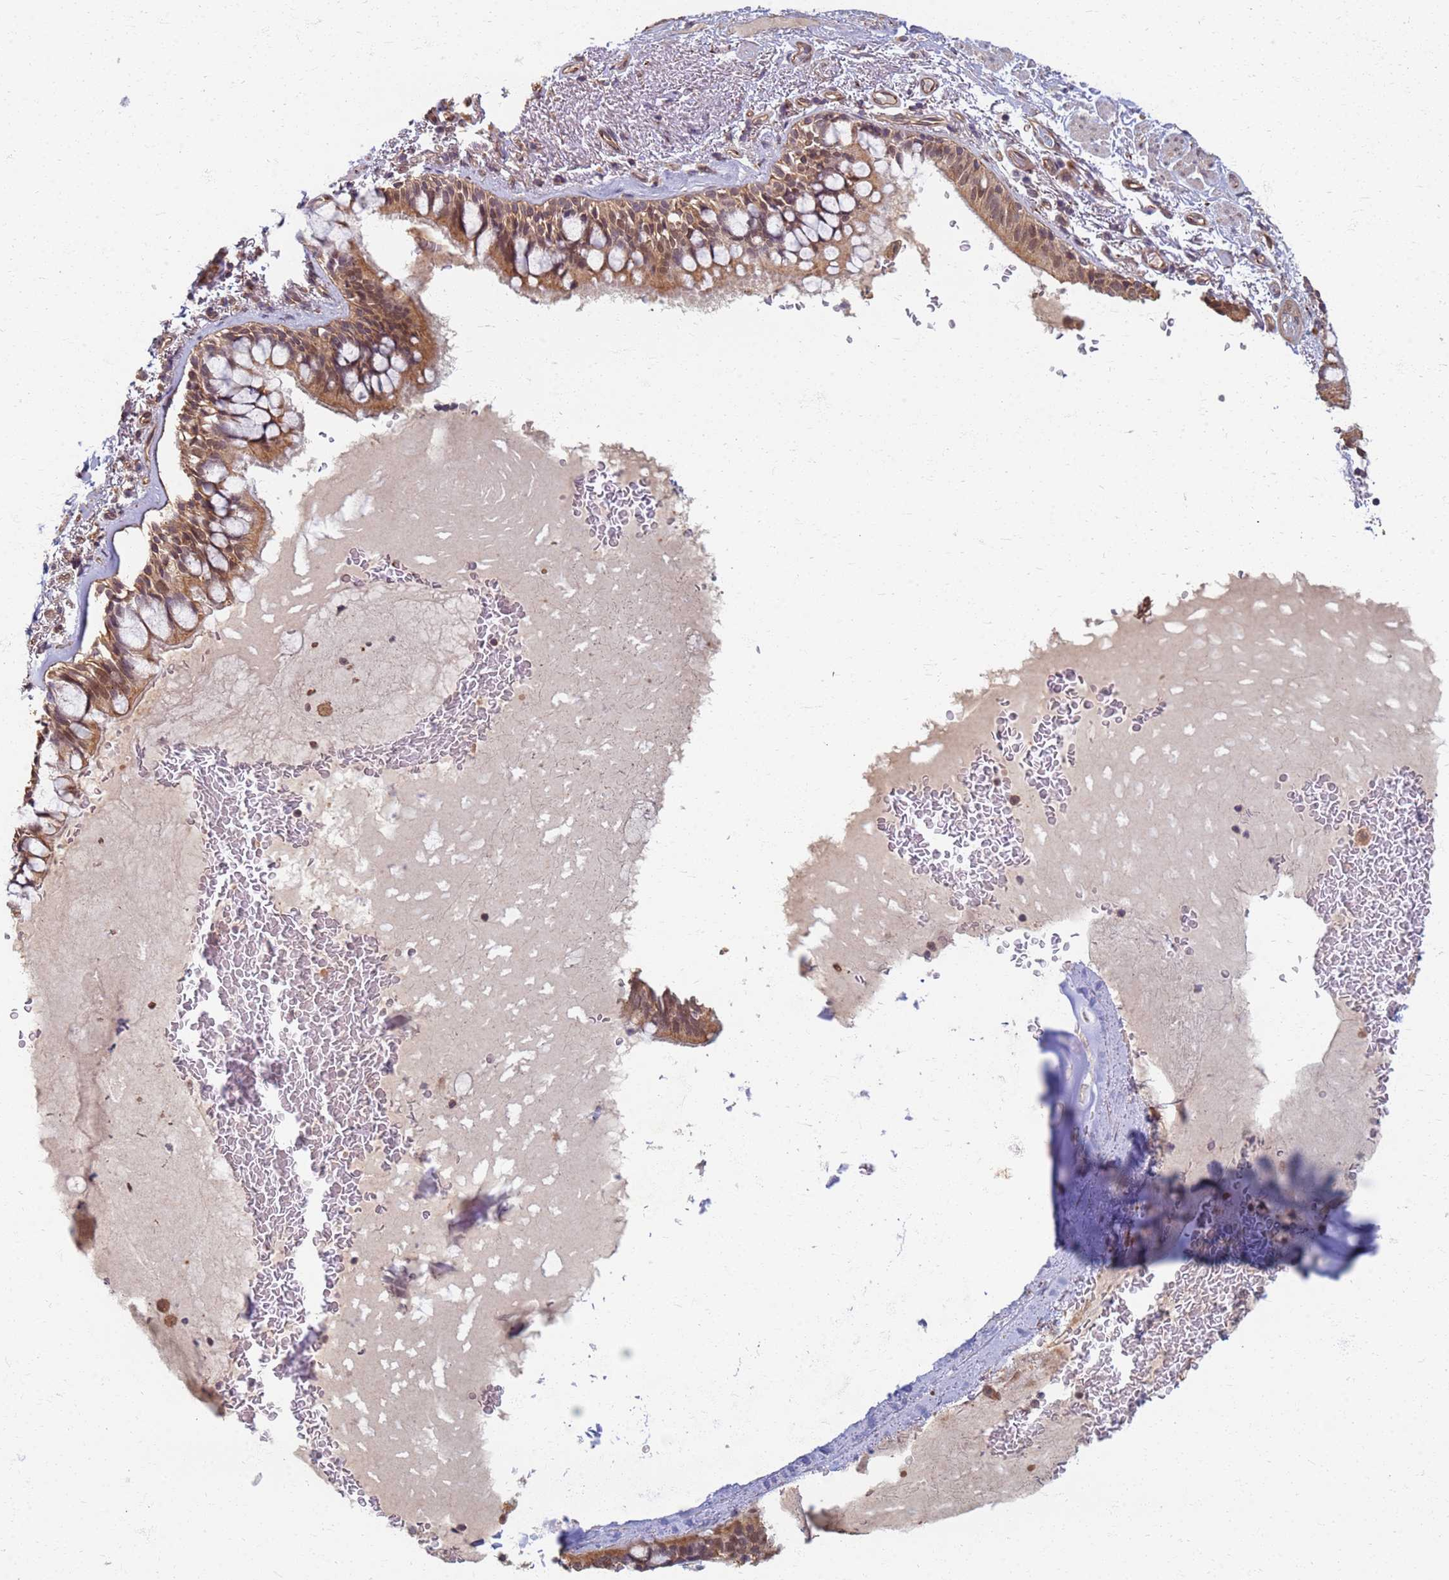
{"staining": {"intensity": "moderate", "quantity": ">75%", "location": "cytoplasmic/membranous"}, "tissue": "bronchus", "cell_type": "Respiratory epithelial cells", "image_type": "normal", "snomed": [{"axis": "morphology", "description": "Normal tissue, NOS"}, {"axis": "topography", "description": "Bronchus"}], "caption": "Normal bronchus was stained to show a protein in brown. There is medium levels of moderate cytoplasmic/membranous staining in about >75% of respiratory epithelial cells. (Brightfield microscopy of DAB IHC at high magnification).", "gene": "ITGB4", "patient": {"sex": "male", "age": 70}}